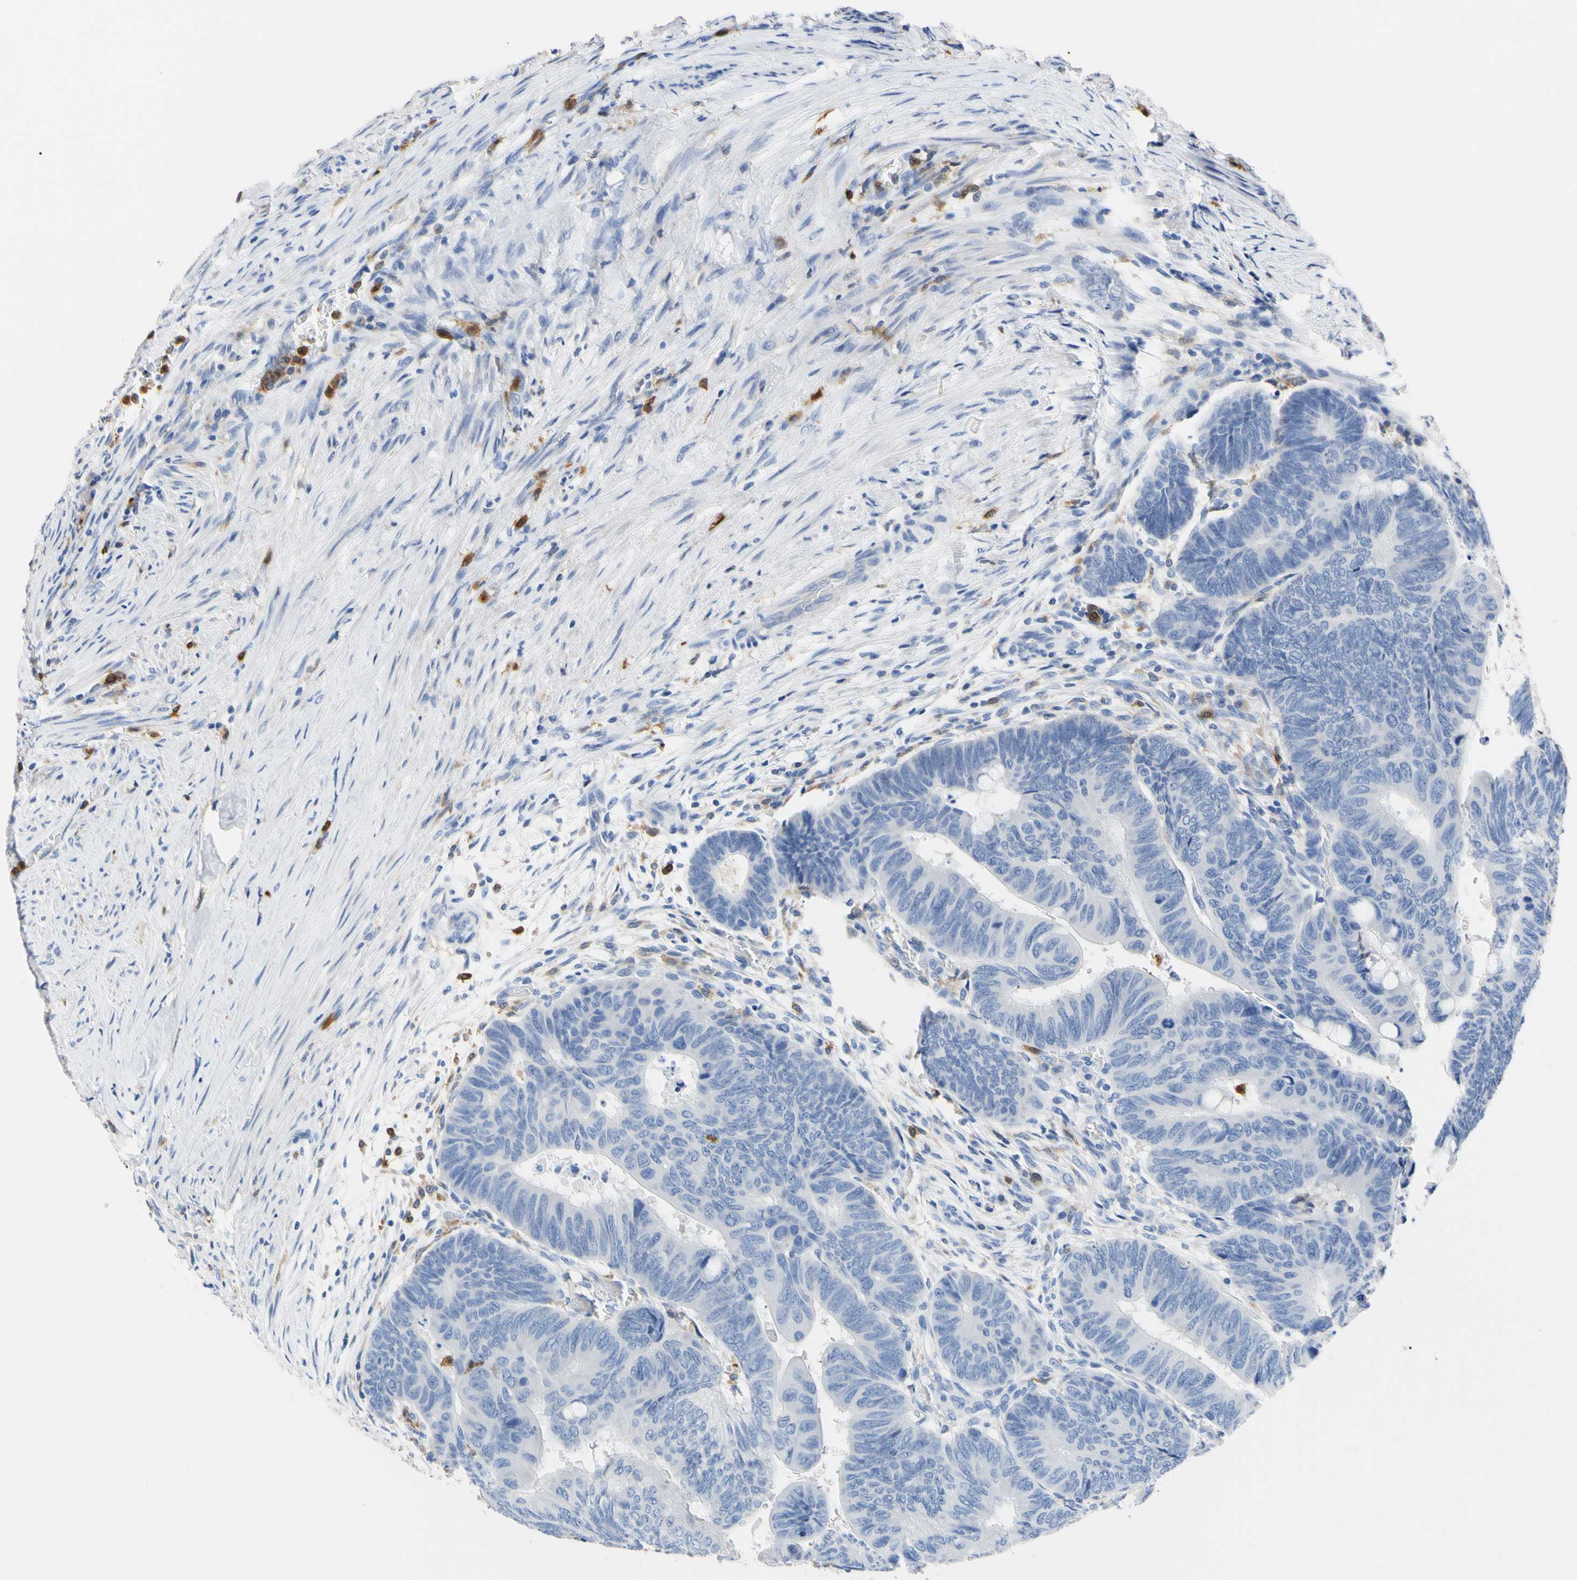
{"staining": {"intensity": "negative", "quantity": "none", "location": "none"}, "tissue": "colorectal cancer", "cell_type": "Tumor cells", "image_type": "cancer", "snomed": [{"axis": "morphology", "description": "Normal tissue, NOS"}, {"axis": "morphology", "description": "Adenocarcinoma, NOS"}, {"axis": "topography", "description": "Rectum"}, {"axis": "topography", "description": "Peripheral nerve tissue"}], "caption": "The image exhibits no staining of tumor cells in colorectal cancer.", "gene": "NCF4", "patient": {"sex": "male", "age": 92}}